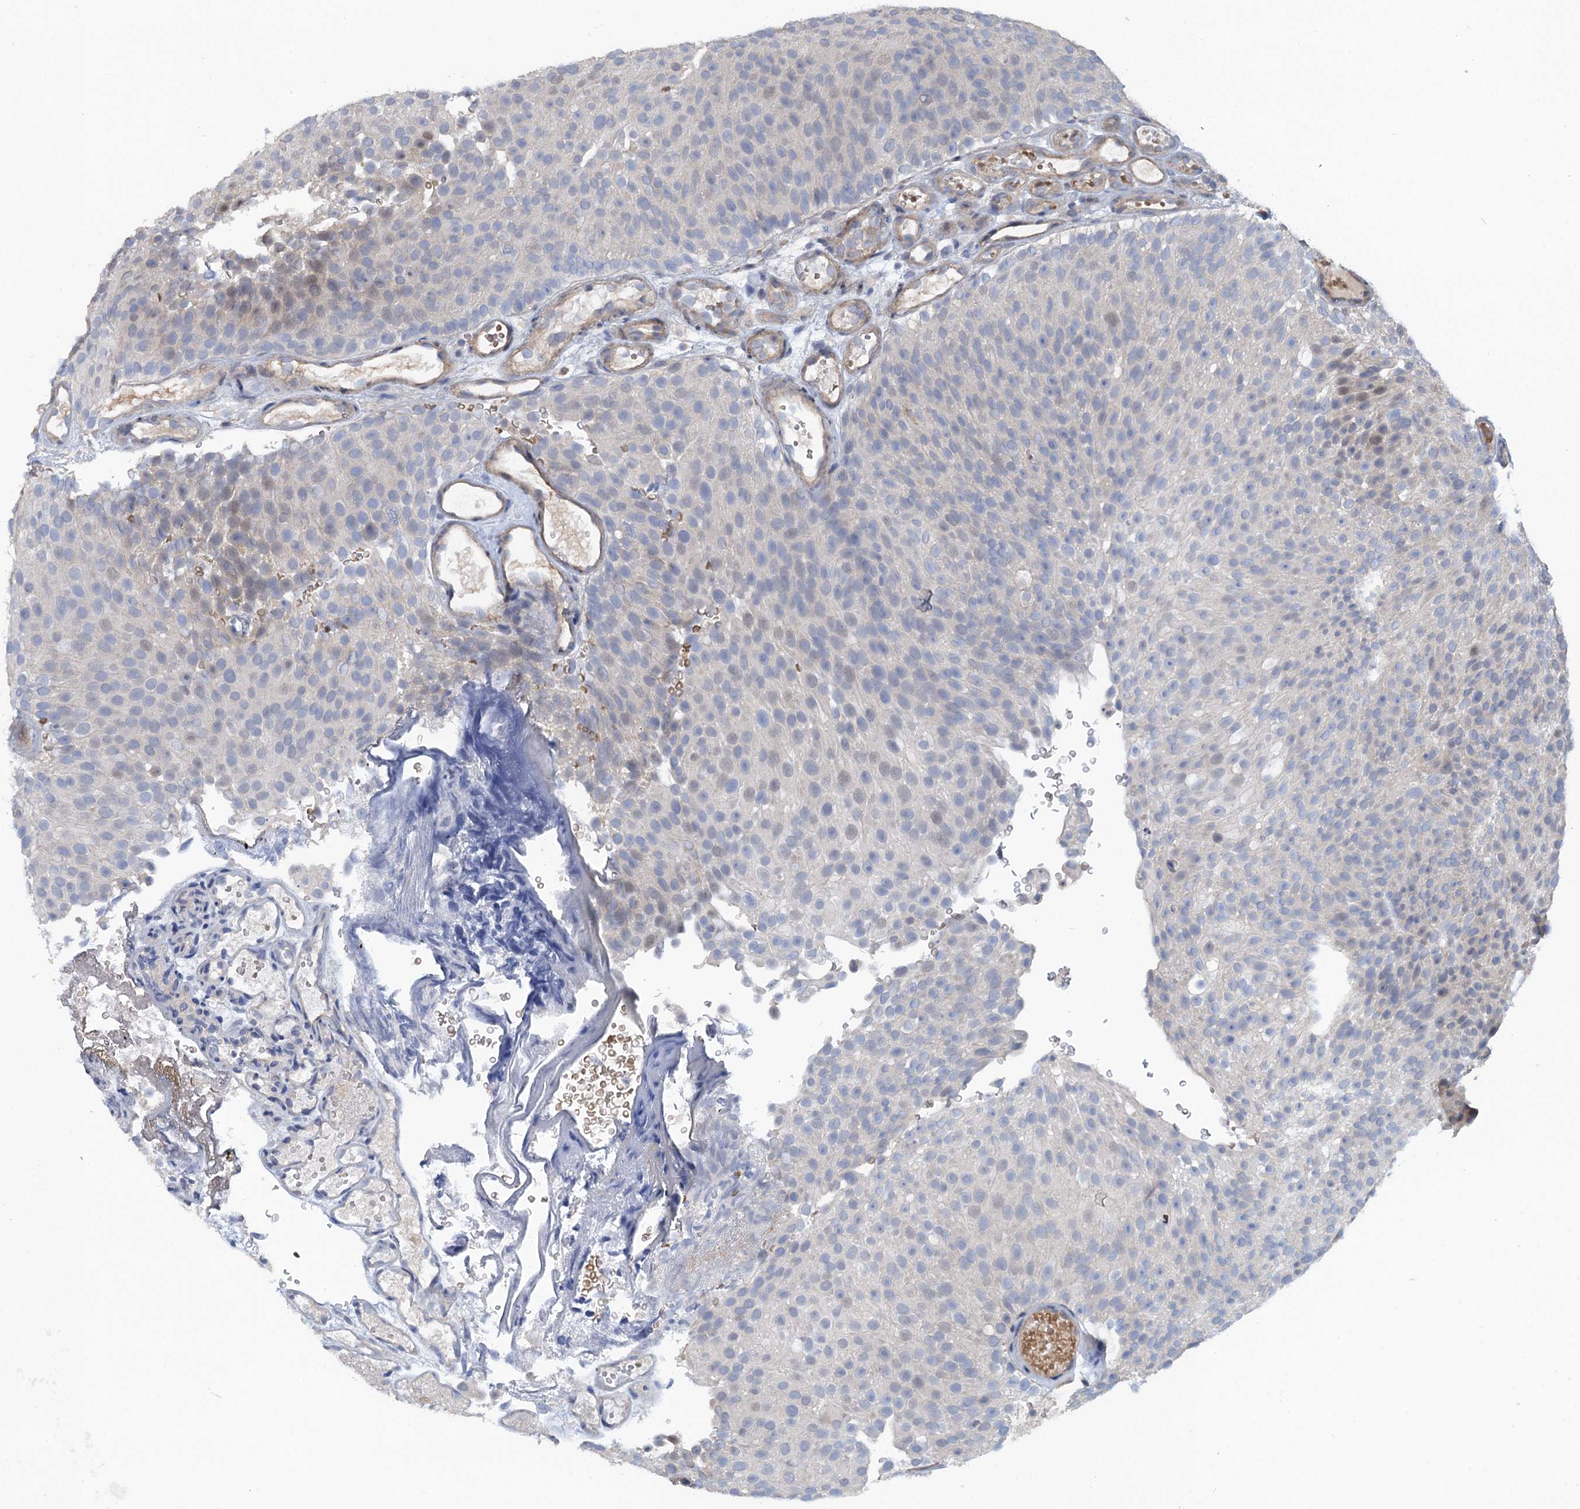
{"staining": {"intensity": "negative", "quantity": "none", "location": "none"}, "tissue": "urothelial cancer", "cell_type": "Tumor cells", "image_type": "cancer", "snomed": [{"axis": "morphology", "description": "Urothelial carcinoma, Low grade"}, {"axis": "topography", "description": "Urinary bladder"}], "caption": "Immunohistochemistry micrograph of neoplastic tissue: human urothelial carcinoma (low-grade) stained with DAB reveals no significant protein expression in tumor cells.", "gene": "MYO16", "patient": {"sex": "male", "age": 78}}